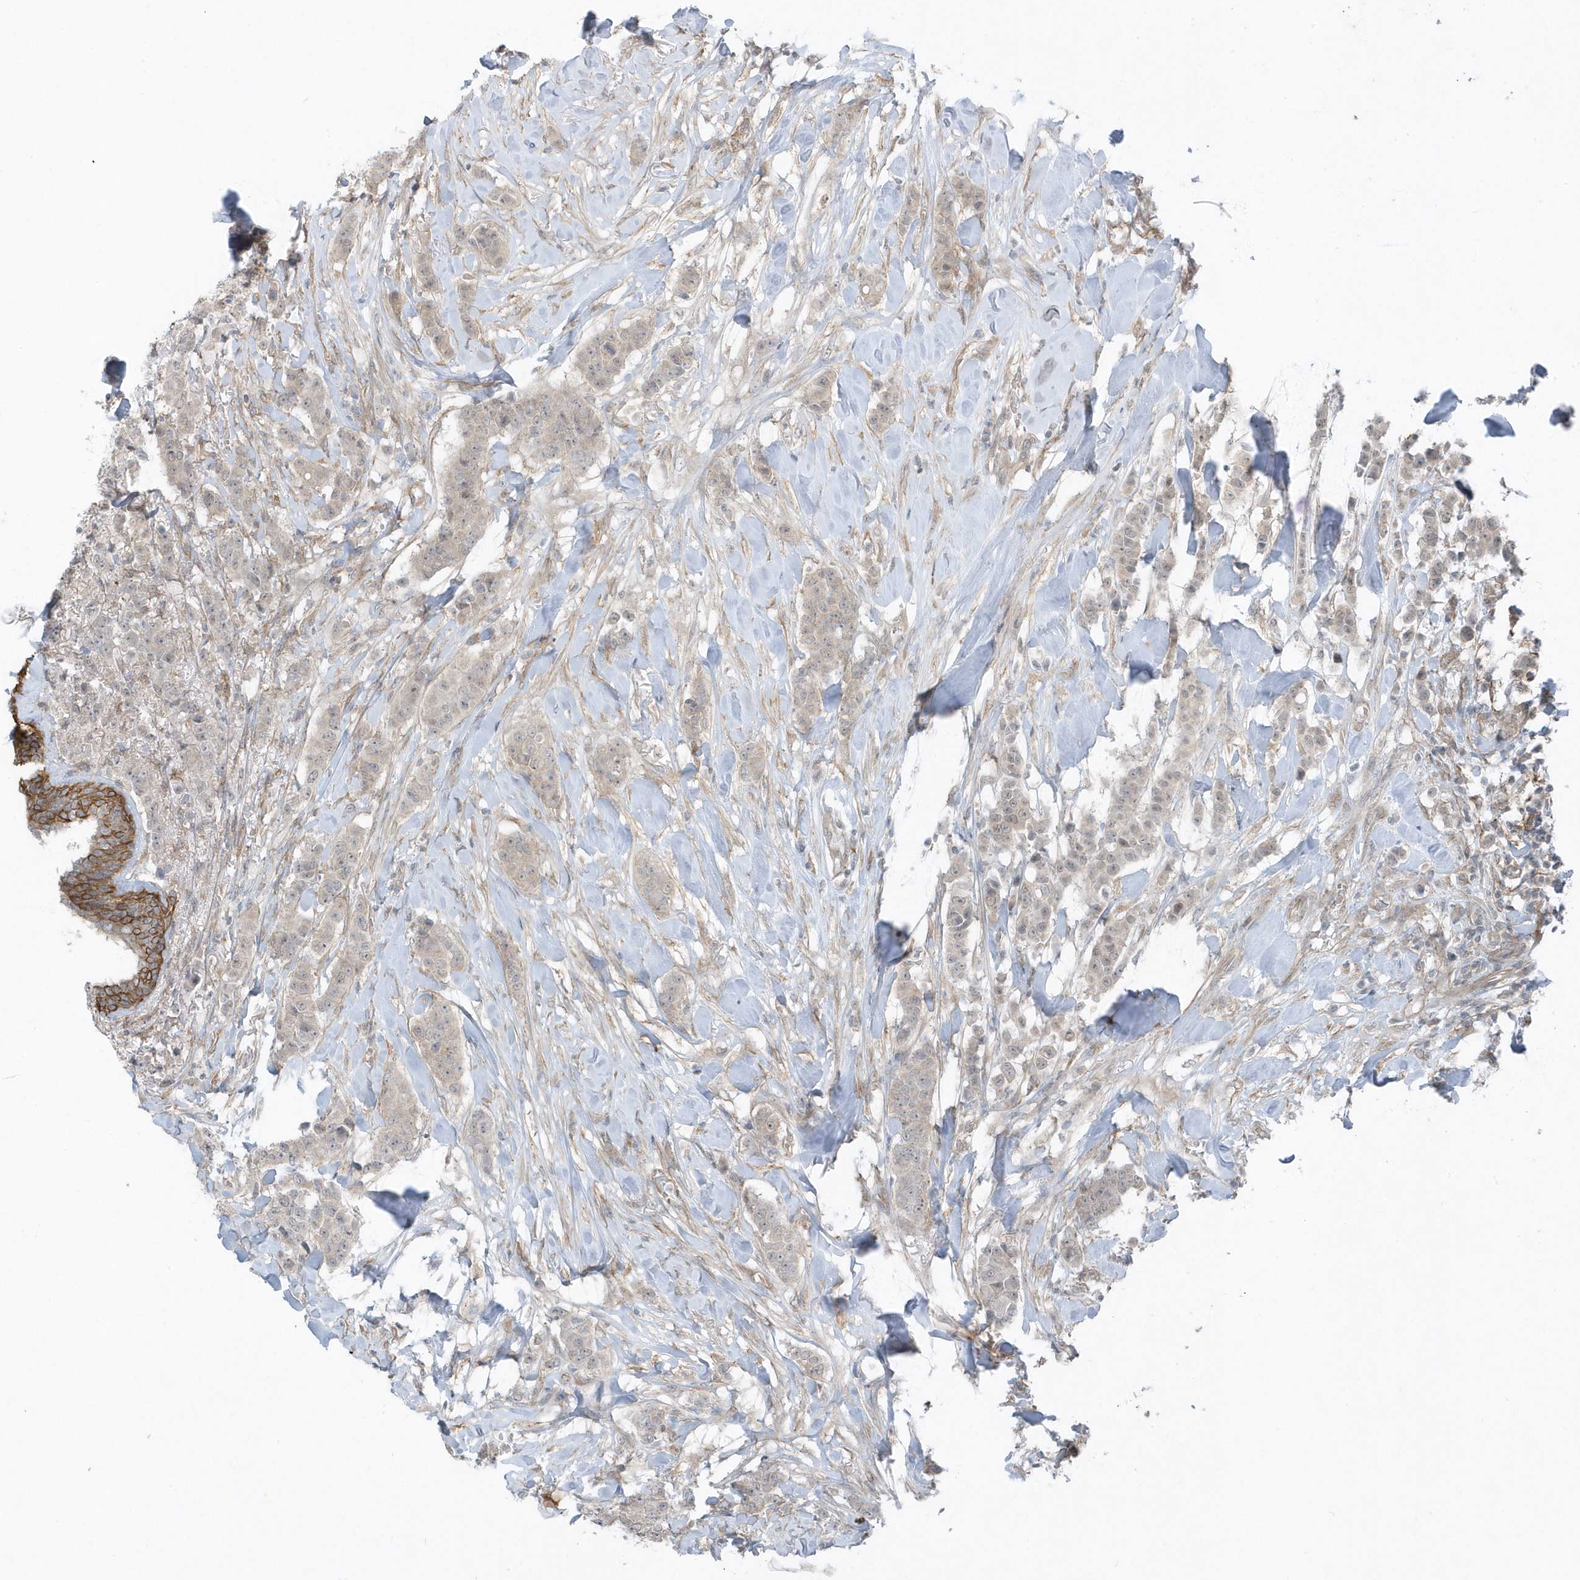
{"staining": {"intensity": "negative", "quantity": "none", "location": "none"}, "tissue": "breast cancer", "cell_type": "Tumor cells", "image_type": "cancer", "snomed": [{"axis": "morphology", "description": "Duct carcinoma"}, {"axis": "topography", "description": "Breast"}], "caption": "DAB immunohistochemical staining of human breast invasive ductal carcinoma exhibits no significant staining in tumor cells.", "gene": "PARD3B", "patient": {"sex": "female", "age": 40}}